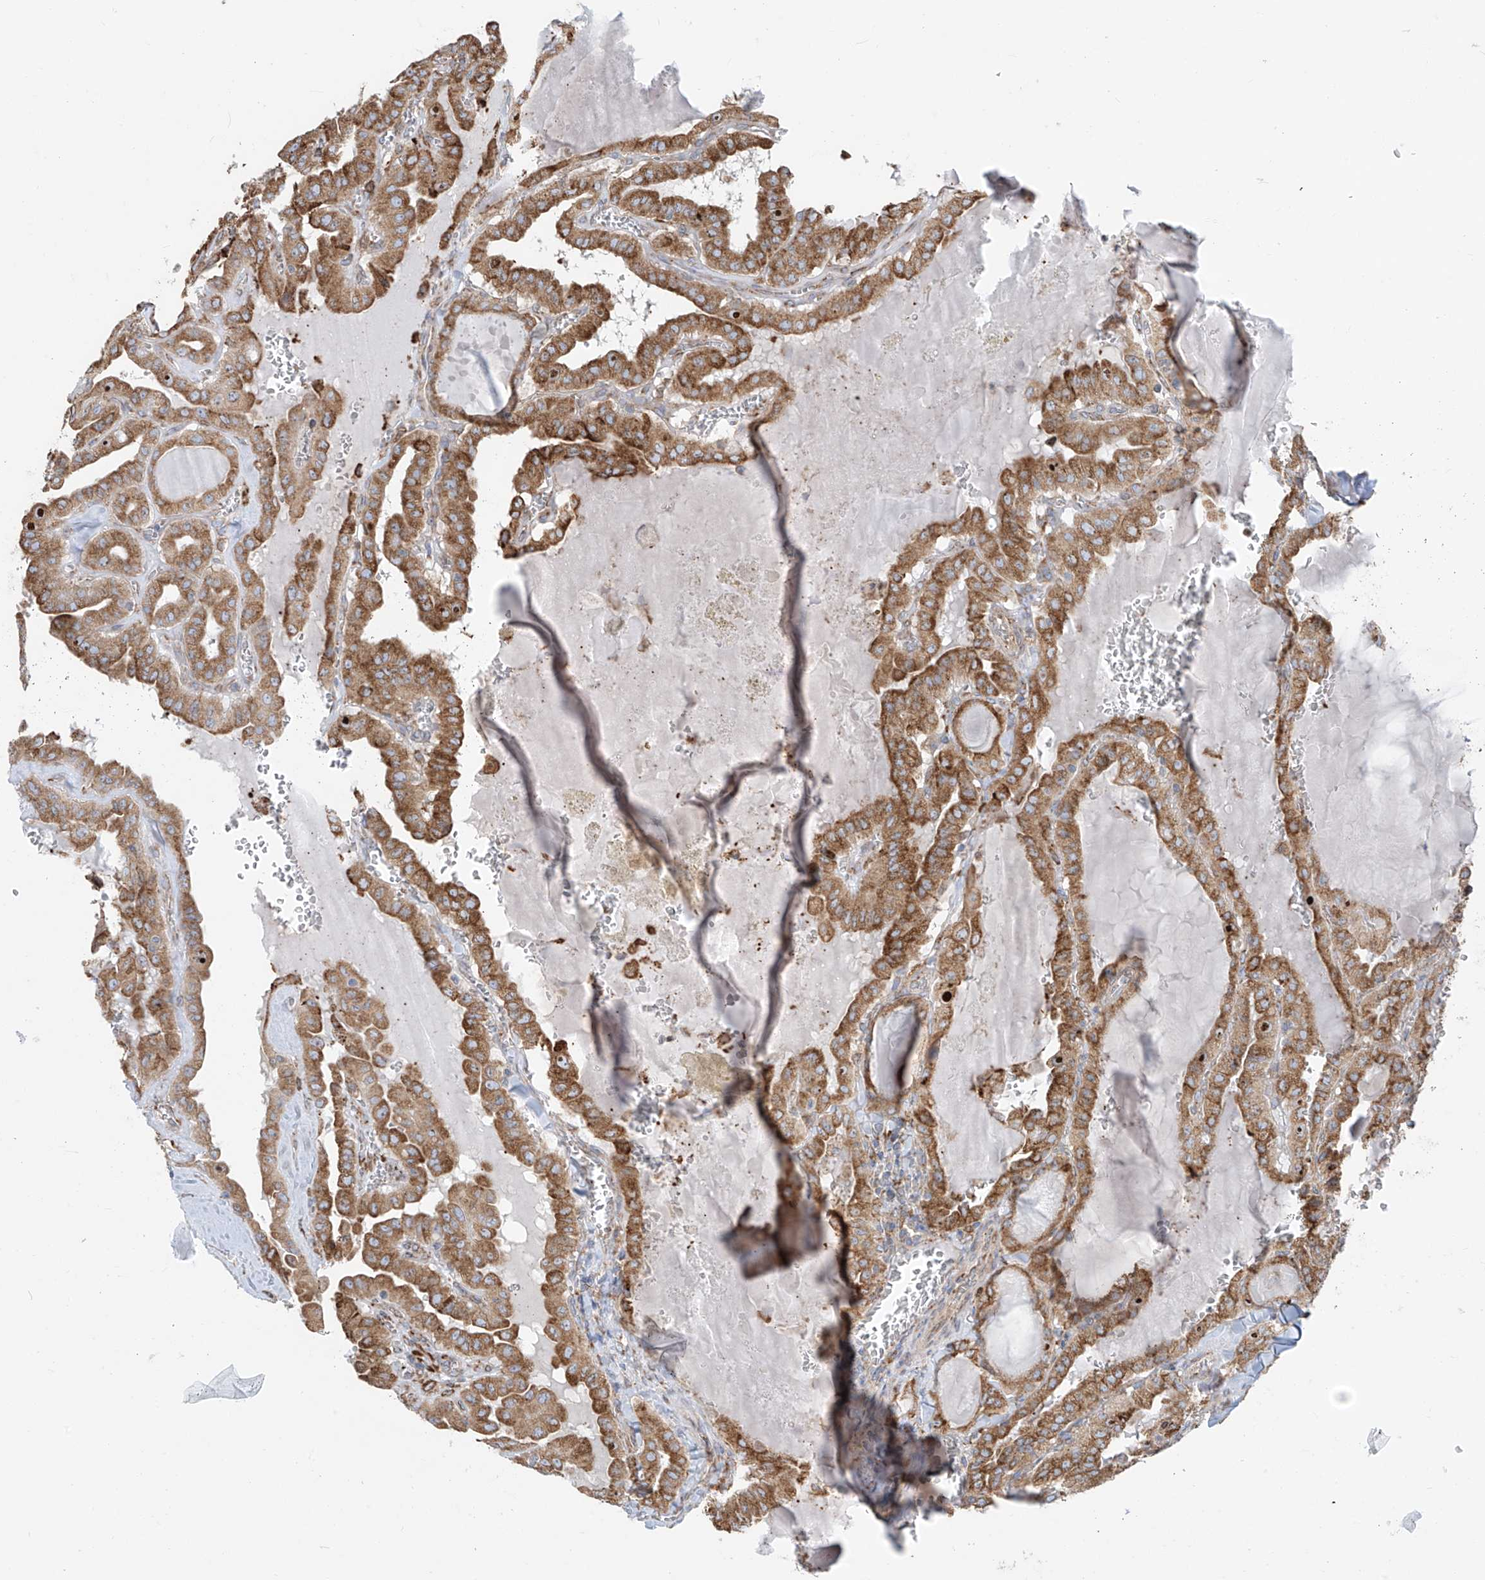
{"staining": {"intensity": "moderate", "quantity": ">75%", "location": "cytoplasmic/membranous"}, "tissue": "thyroid cancer", "cell_type": "Tumor cells", "image_type": "cancer", "snomed": [{"axis": "morphology", "description": "Papillary adenocarcinoma, NOS"}, {"axis": "topography", "description": "Thyroid gland"}], "caption": "The photomicrograph displays immunohistochemical staining of thyroid cancer. There is moderate cytoplasmic/membranous expression is present in about >75% of tumor cells. Immunohistochemistry (ihc) stains the protein of interest in brown and the nuclei are stained blue.", "gene": "ZNF354C", "patient": {"sex": "male", "age": 52}}